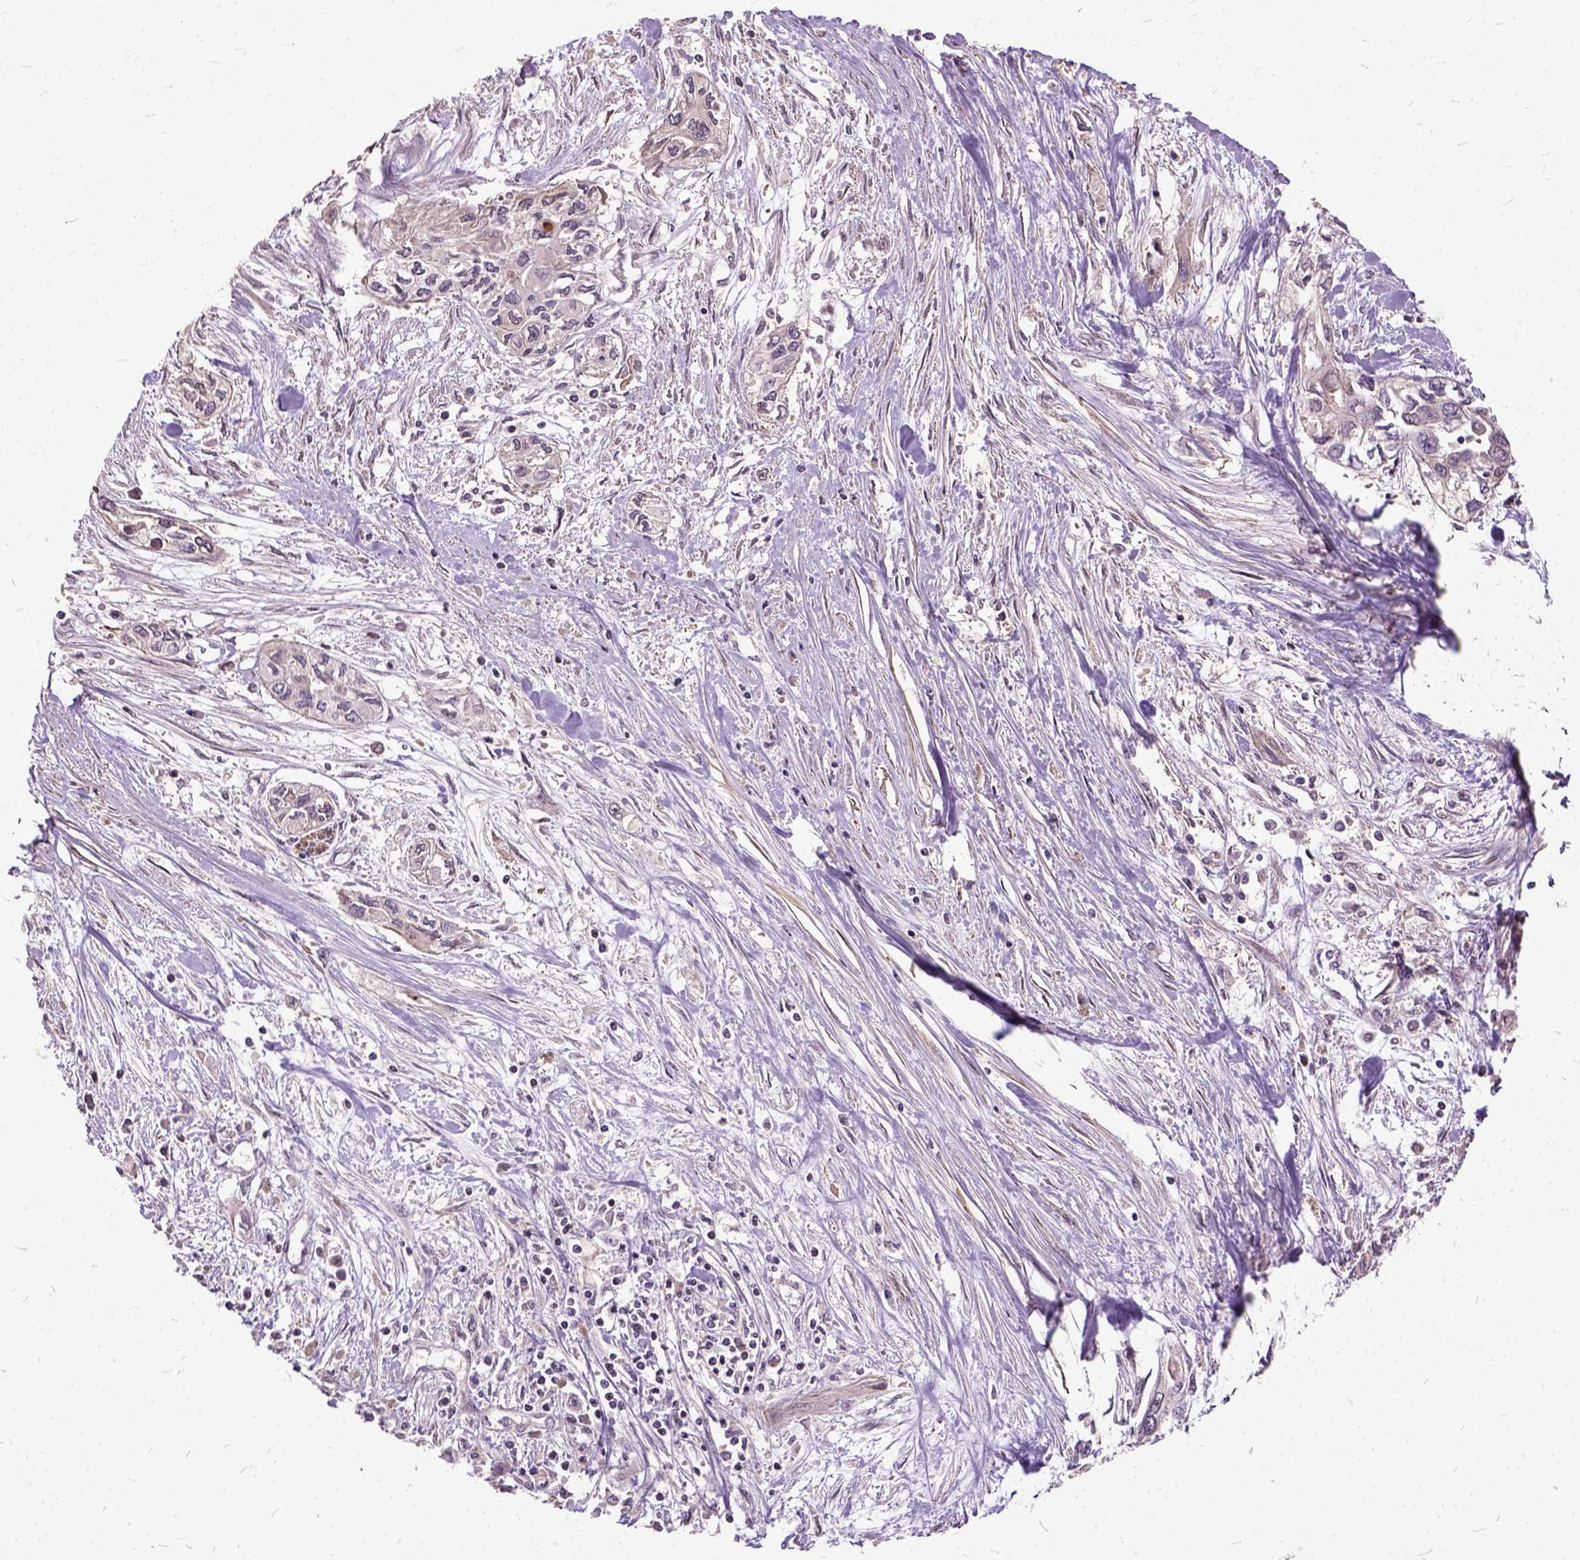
{"staining": {"intensity": "weak", "quantity": "25%-75%", "location": "cytoplasmic/membranous"}, "tissue": "pancreatic cancer", "cell_type": "Tumor cells", "image_type": "cancer", "snomed": [{"axis": "morphology", "description": "Adenocarcinoma, NOS"}, {"axis": "topography", "description": "Pancreas"}], "caption": "An IHC histopathology image of neoplastic tissue is shown. Protein staining in brown labels weak cytoplasmic/membranous positivity in adenocarcinoma (pancreatic) within tumor cells.", "gene": "AREG", "patient": {"sex": "female", "age": 55}}